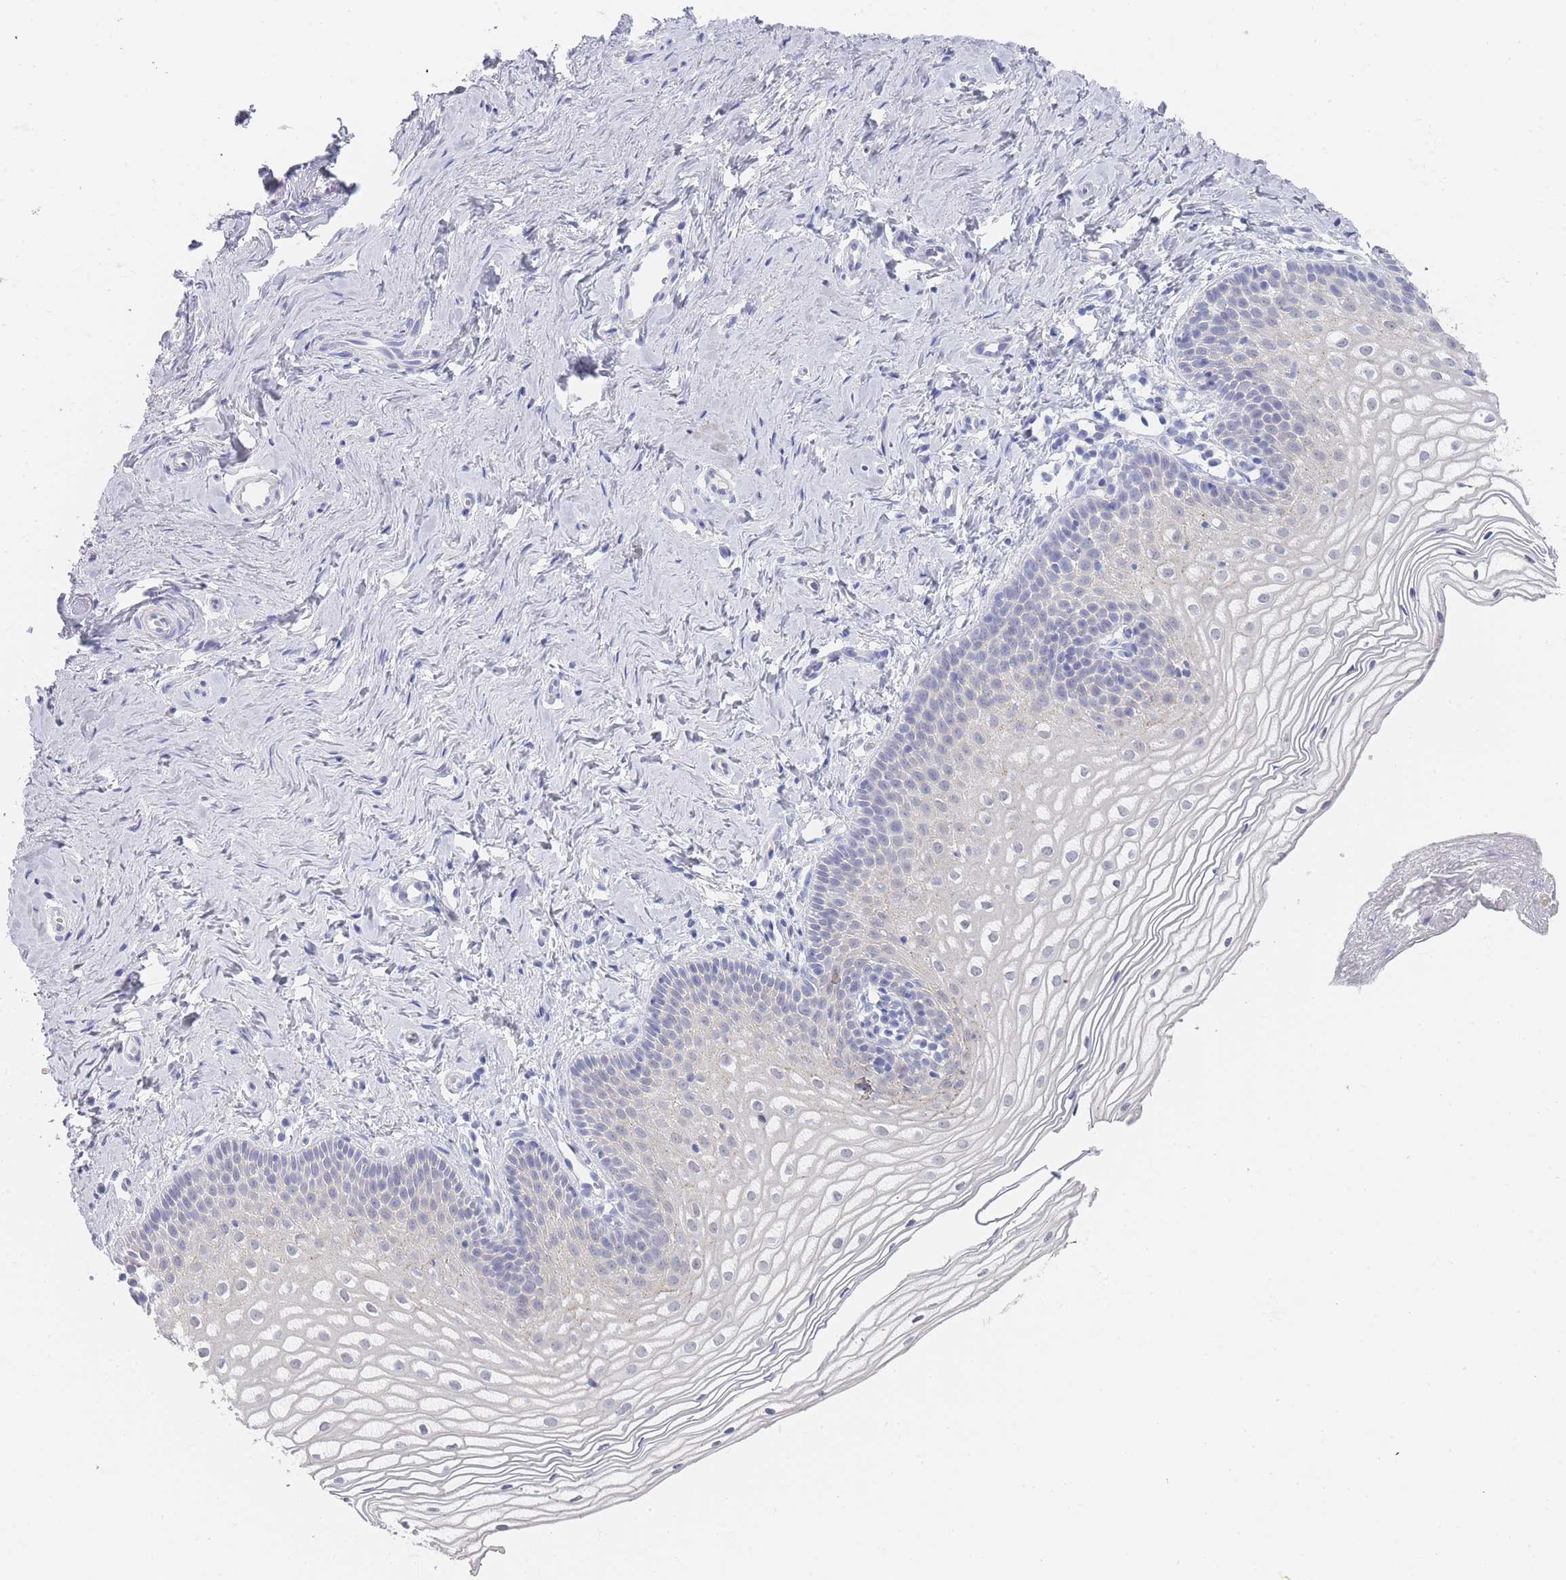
{"staining": {"intensity": "negative", "quantity": "none", "location": "none"}, "tissue": "vagina", "cell_type": "Squamous epithelial cells", "image_type": "normal", "snomed": [{"axis": "morphology", "description": "Normal tissue, NOS"}, {"axis": "topography", "description": "Vagina"}], "caption": "The photomicrograph displays no significant expression in squamous epithelial cells of vagina. (Stains: DAB (3,3'-diaminobenzidine) immunohistochemistry with hematoxylin counter stain, Microscopy: brightfield microscopy at high magnification).", "gene": "IMPG1", "patient": {"sex": "female", "age": 56}}